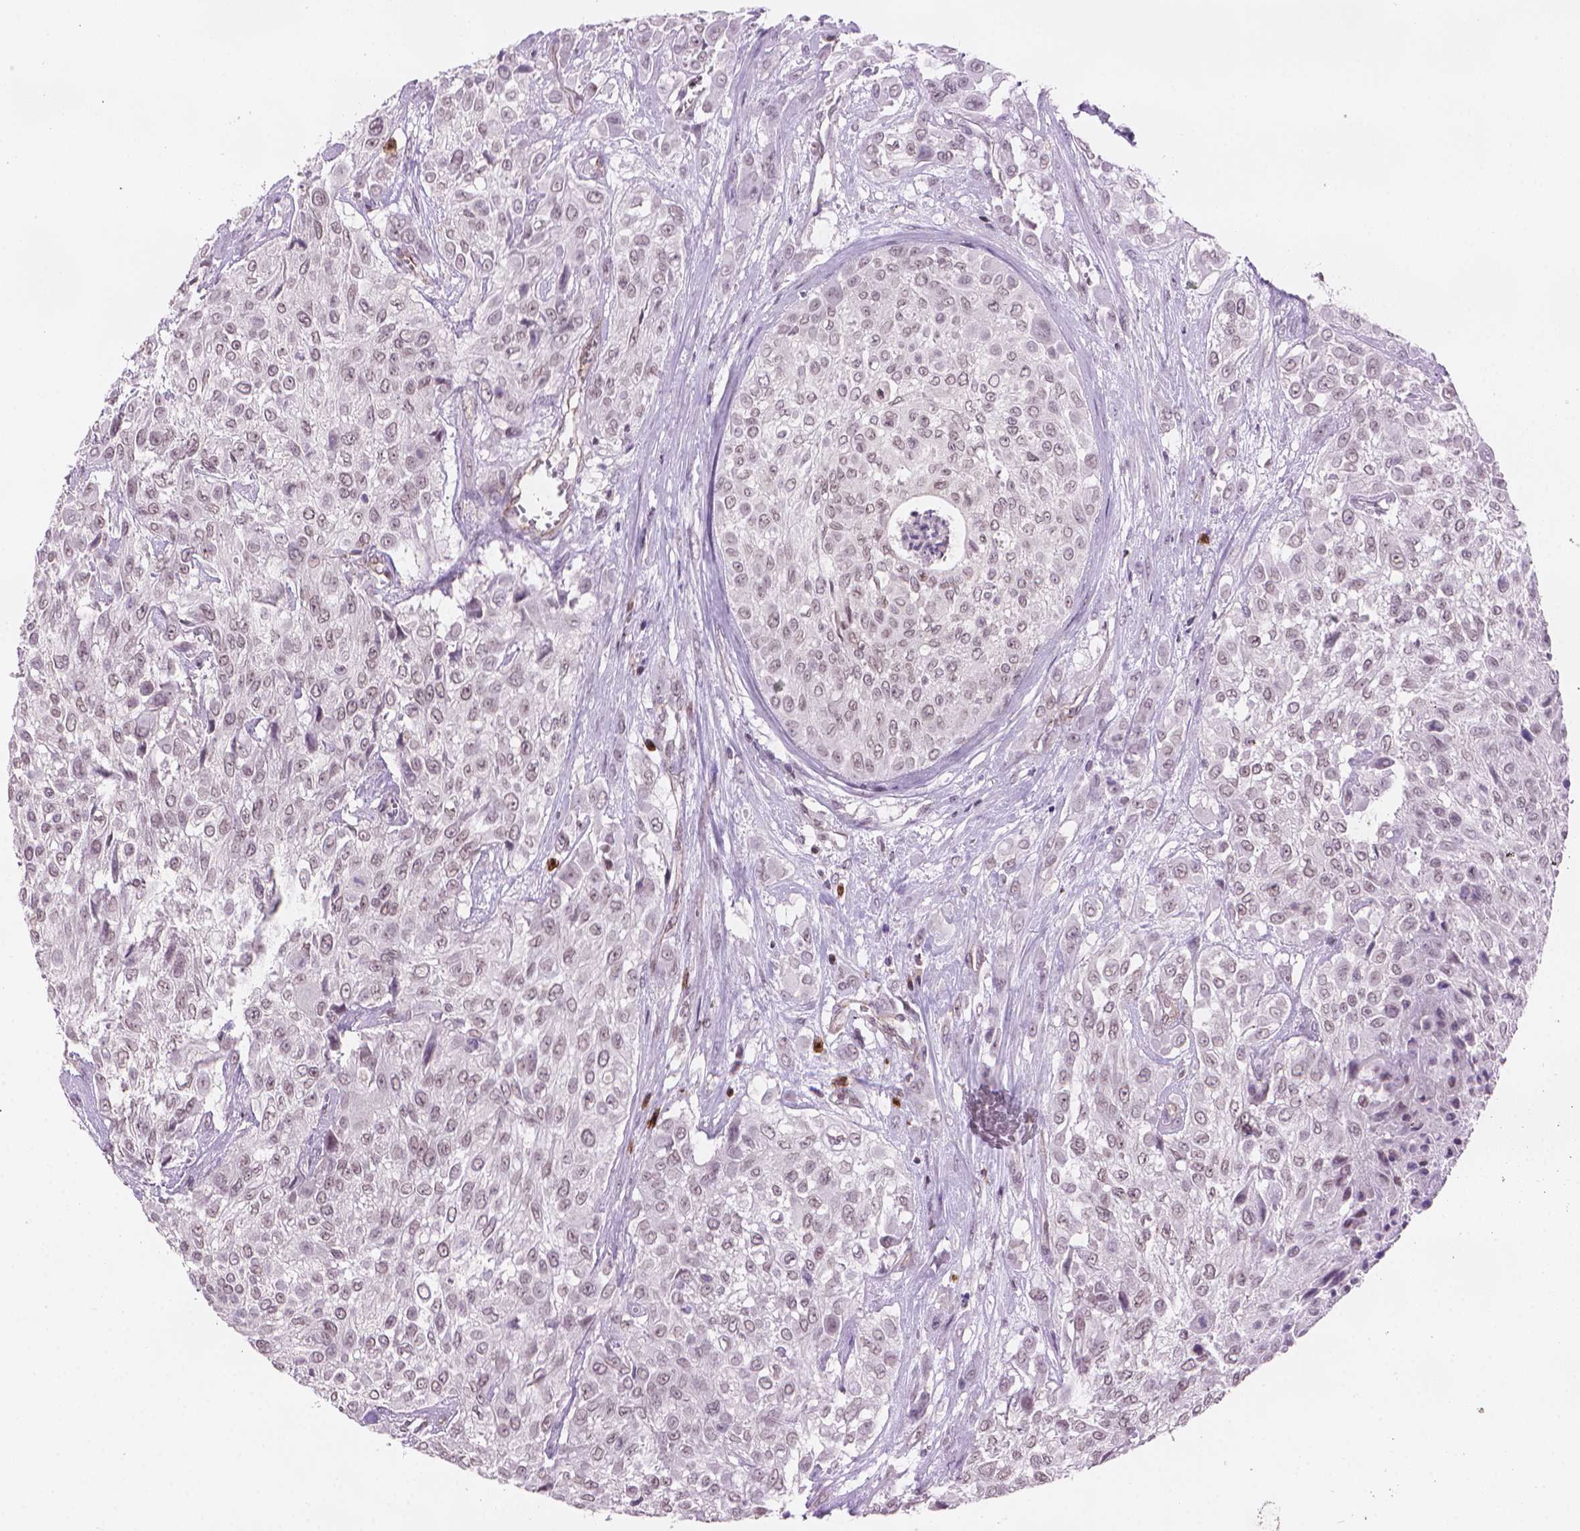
{"staining": {"intensity": "weak", "quantity": "<25%", "location": "nuclear"}, "tissue": "urothelial cancer", "cell_type": "Tumor cells", "image_type": "cancer", "snomed": [{"axis": "morphology", "description": "Urothelial carcinoma, High grade"}, {"axis": "topography", "description": "Urinary bladder"}], "caption": "Immunohistochemistry photomicrograph of neoplastic tissue: urothelial cancer stained with DAB (3,3'-diaminobenzidine) exhibits no significant protein expression in tumor cells. The staining was performed using DAB (3,3'-diaminobenzidine) to visualize the protein expression in brown, while the nuclei were stained in blue with hematoxylin (Magnification: 20x).", "gene": "TMEM184A", "patient": {"sex": "male", "age": 57}}